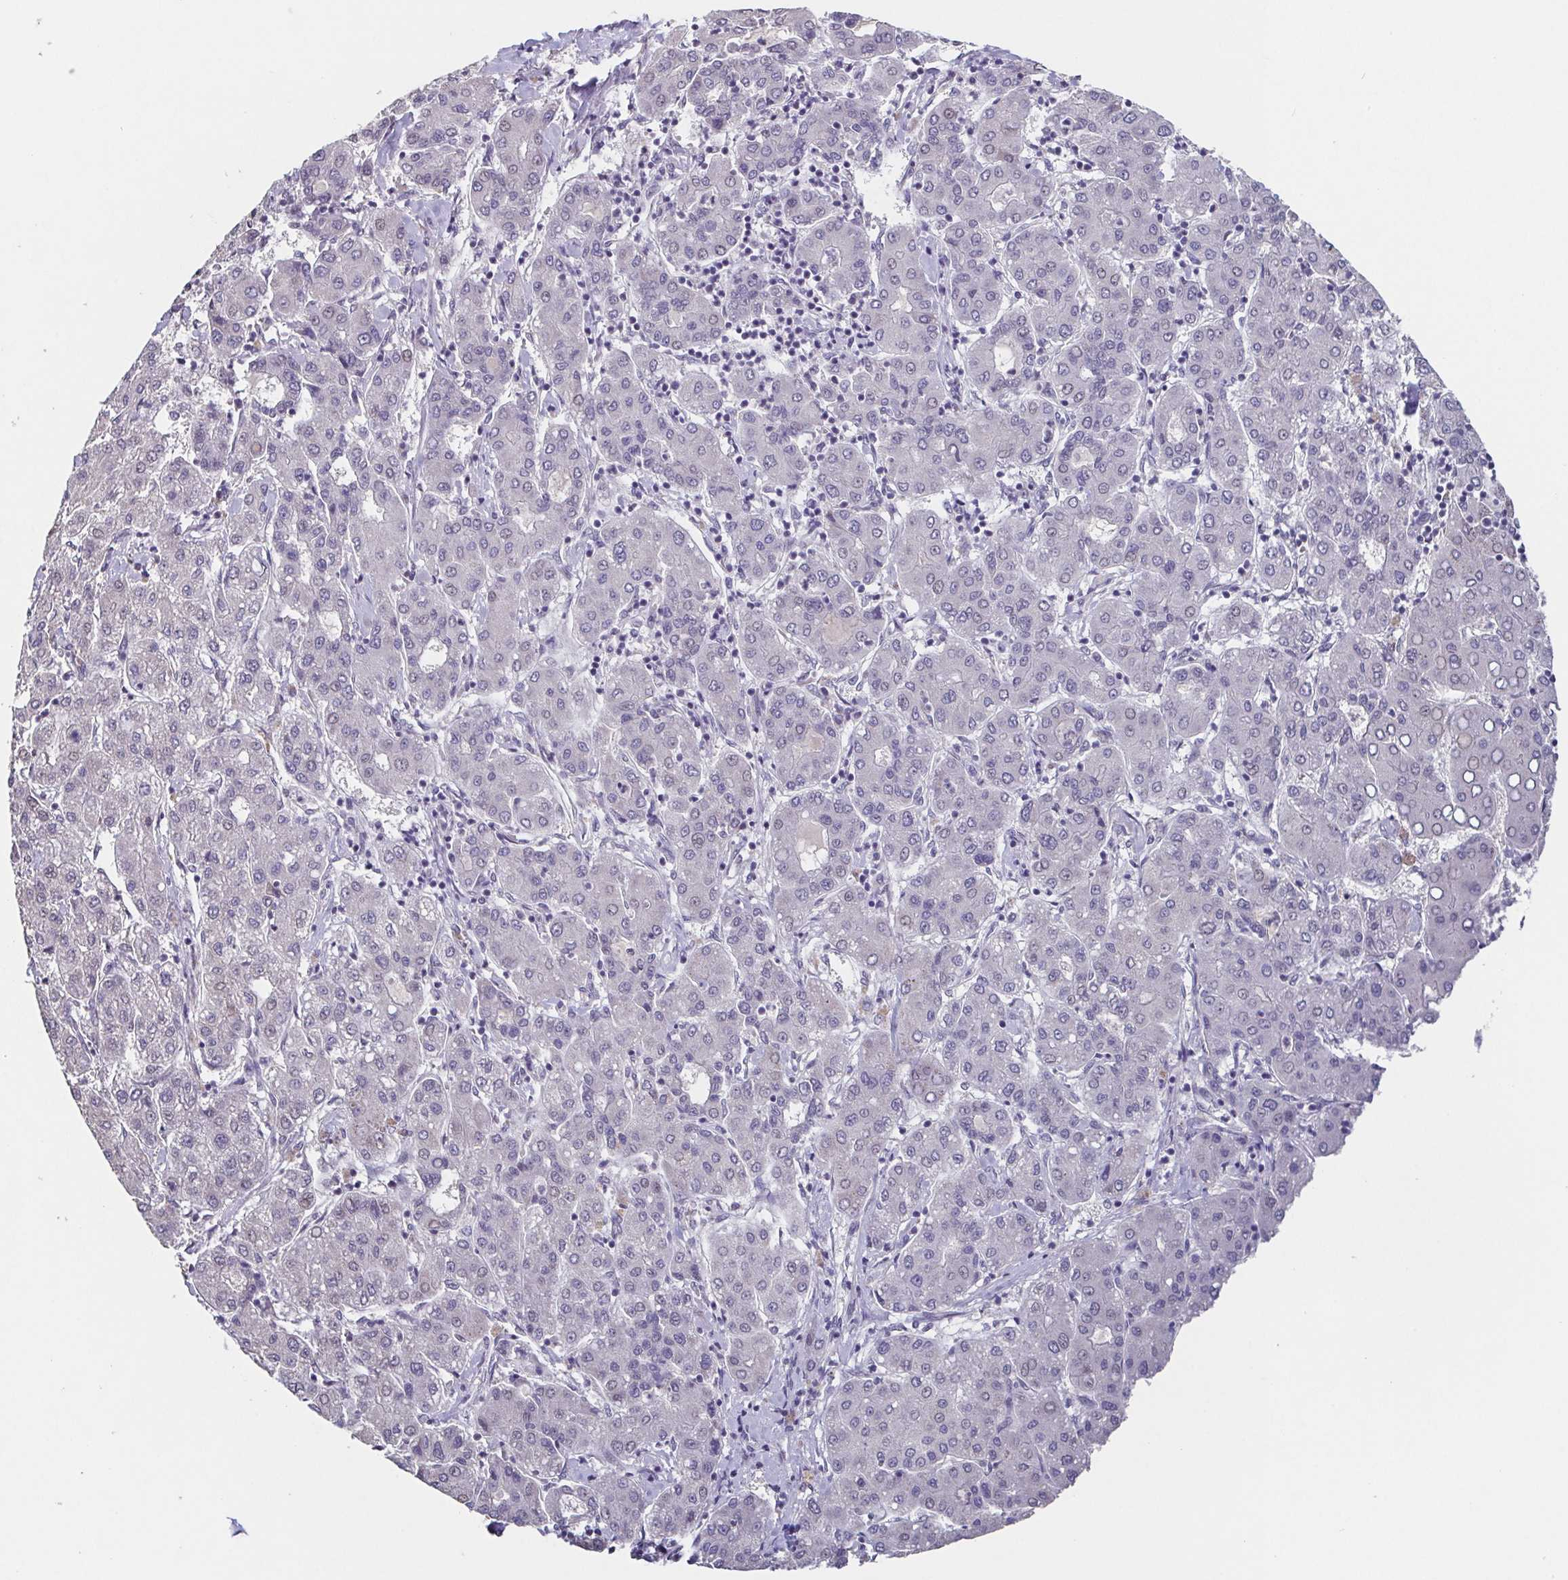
{"staining": {"intensity": "negative", "quantity": "none", "location": "none"}, "tissue": "liver cancer", "cell_type": "Tumor cells", "image_type": "cancer", "snomed": [{"axis": "morphology", "description": "Carcinoma, Hepatocellular, NOS"}, {"axis": "topography", "description": "Liver"}], "caption": "Immunohistochemistry (IHC) histopathology image of liver cancer stained for a protein (brown), which exhibits no expression in tumor cells.", "gene": "GHRL", "patient": {"sex": "male", "age": 65}}